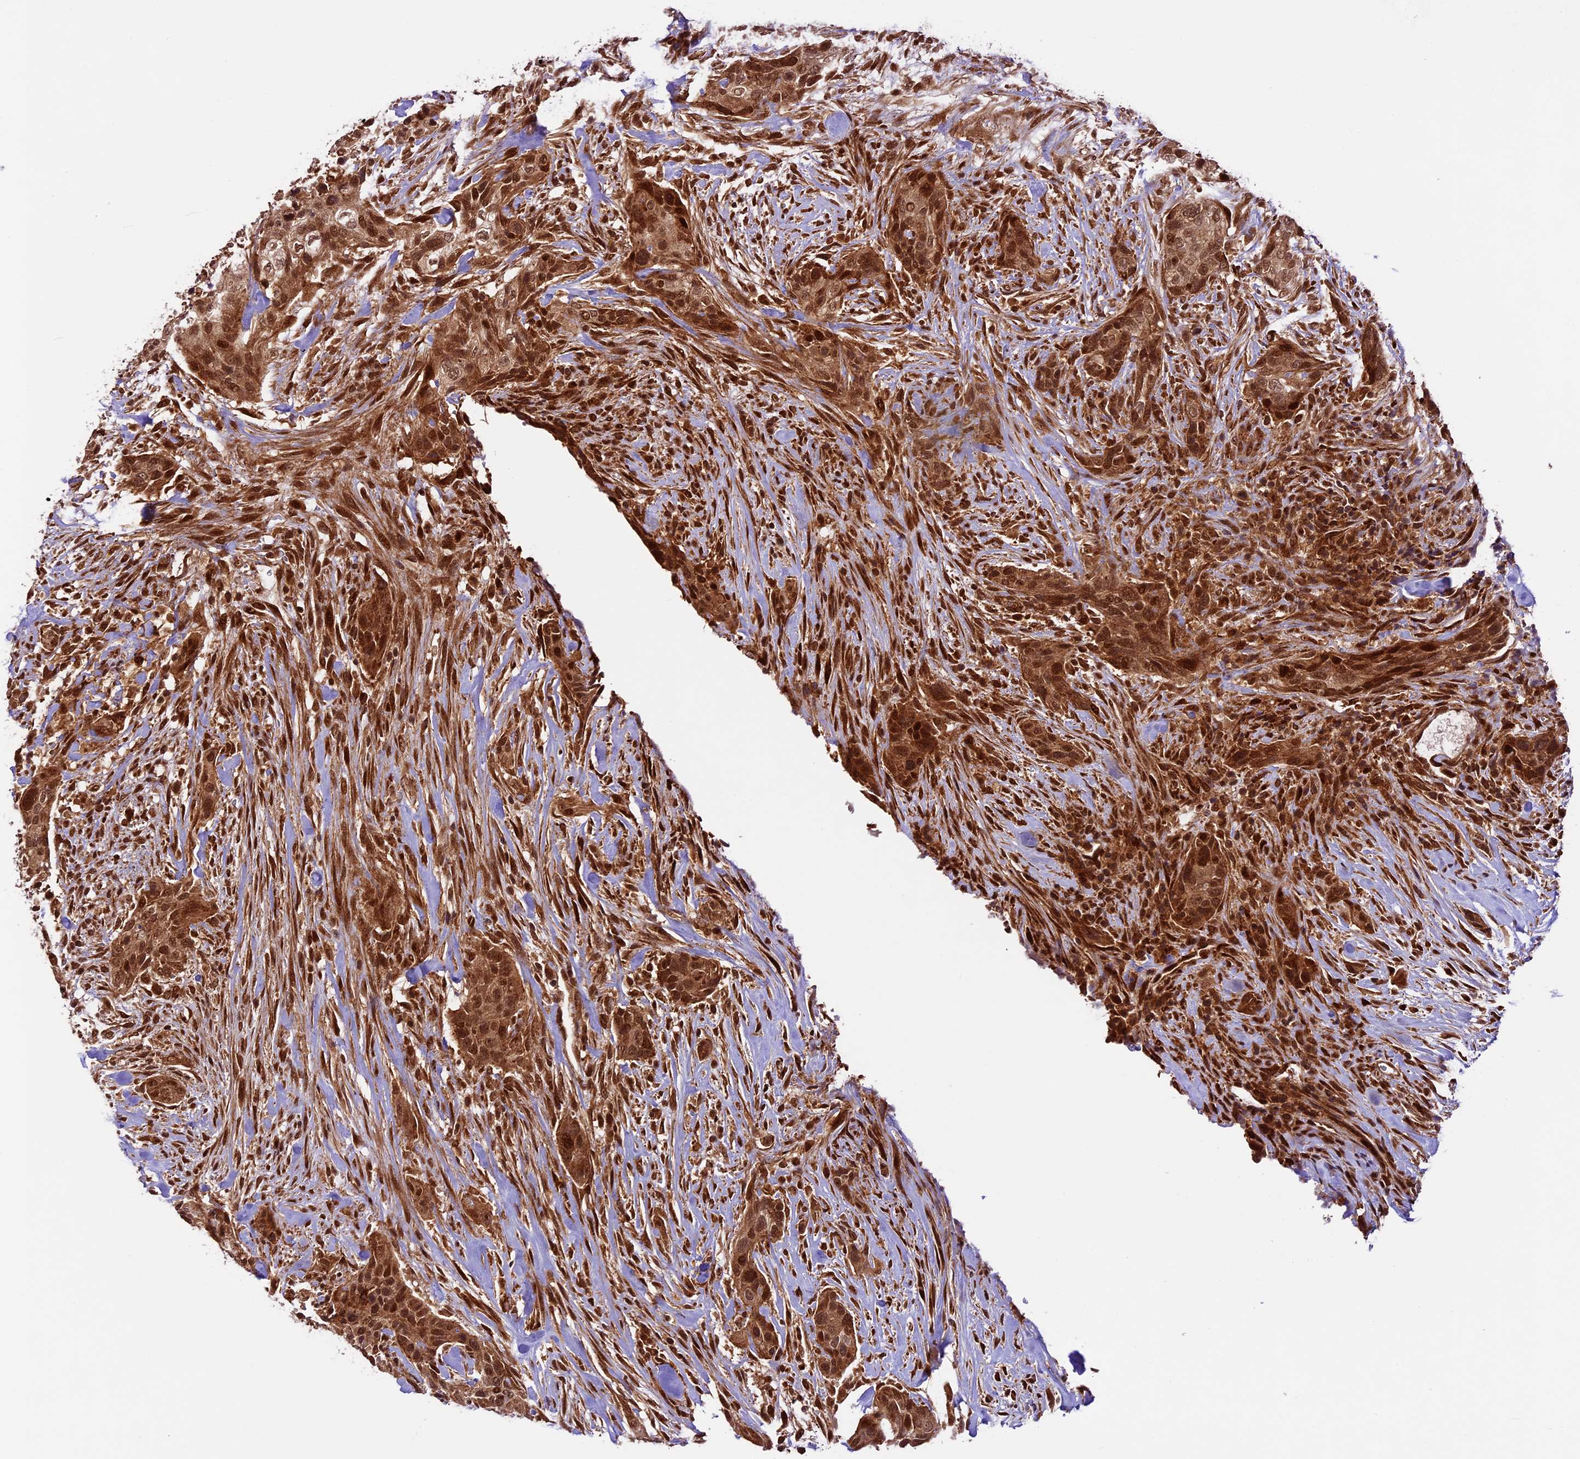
{"staining": {"intensity": "strong", "quantity": ">75%", "location": "cytoplasmic/membranous,nuclear"}, "tissue": "urothelial cancer", "cell_type": "Tumor cells", "image_type": "cancer", "snomed": [{"axis": "morphology", "description": "Urothelial carcinoma, High grade"}, {"axis": "topography", "description": "Urinary bladder"}], "caption": "Tumor cells demonstrate high levels of strong cytoplasmic/membranous and nuclear positivity in approximately >75% of cells in human urothelial carcinoma (high-grade). (Brightfield microscopy of DAB IHC at high magnification).", "gene": "DHX38", "patient": {"sex": "male", "age": 35}}